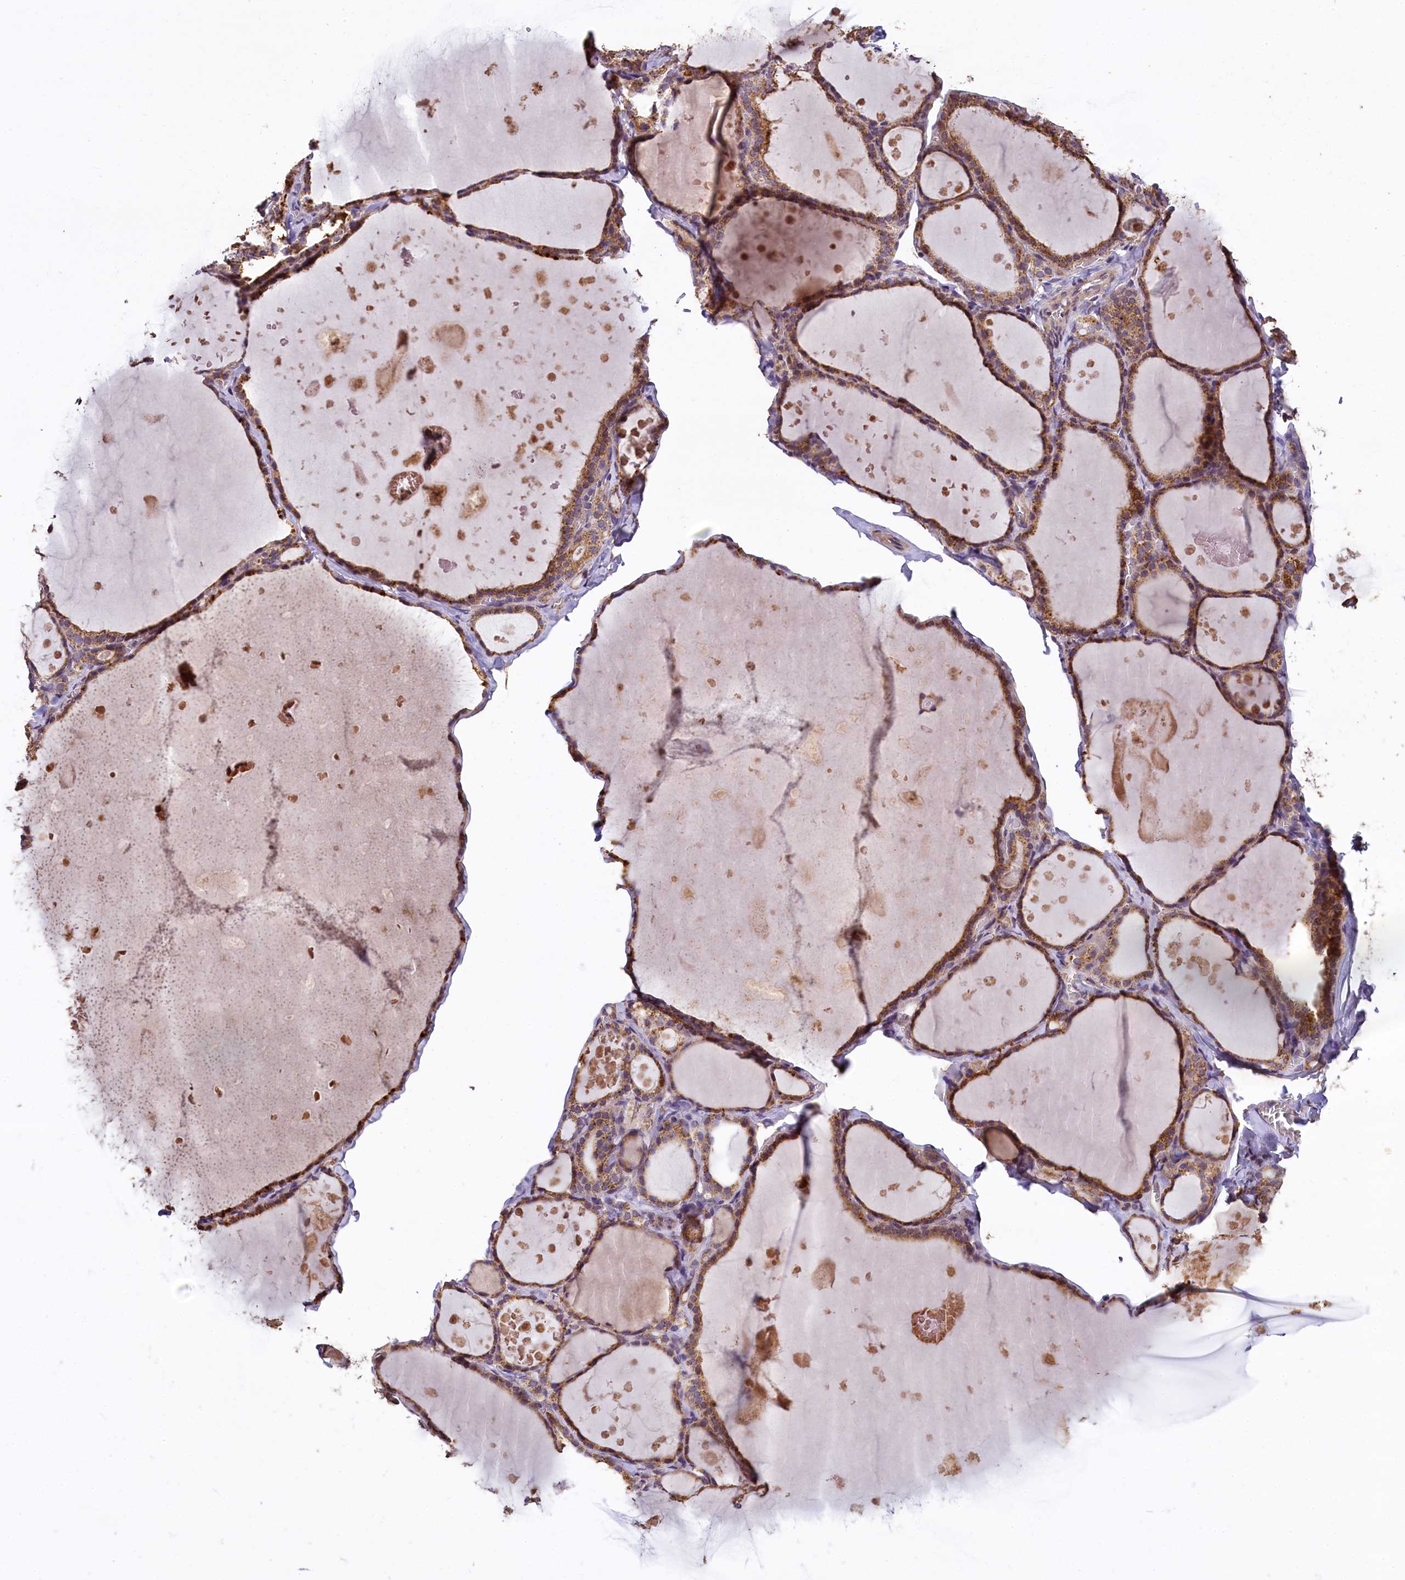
{"staining": {"intensity": "strong", "quantity": ">75%", "location": "cytoplasmic/membranous"}, "tissue": "thyroid gland", "cell_type": "Glandular cells", "image_type": "normal", "snomed": [{"axis": "morphology", "description": "Normal tissue, NOS"}, {"axis": "topography", "description": "Thyroid gland"}], "caption": "Protein expression analysis of benign human thyroid gland reveals strong cytoplasmic/membranous positivity in approximately >75% of glandular cells.", "gene": "COQ9", "patient": {"sex": "male", "age": 56}}